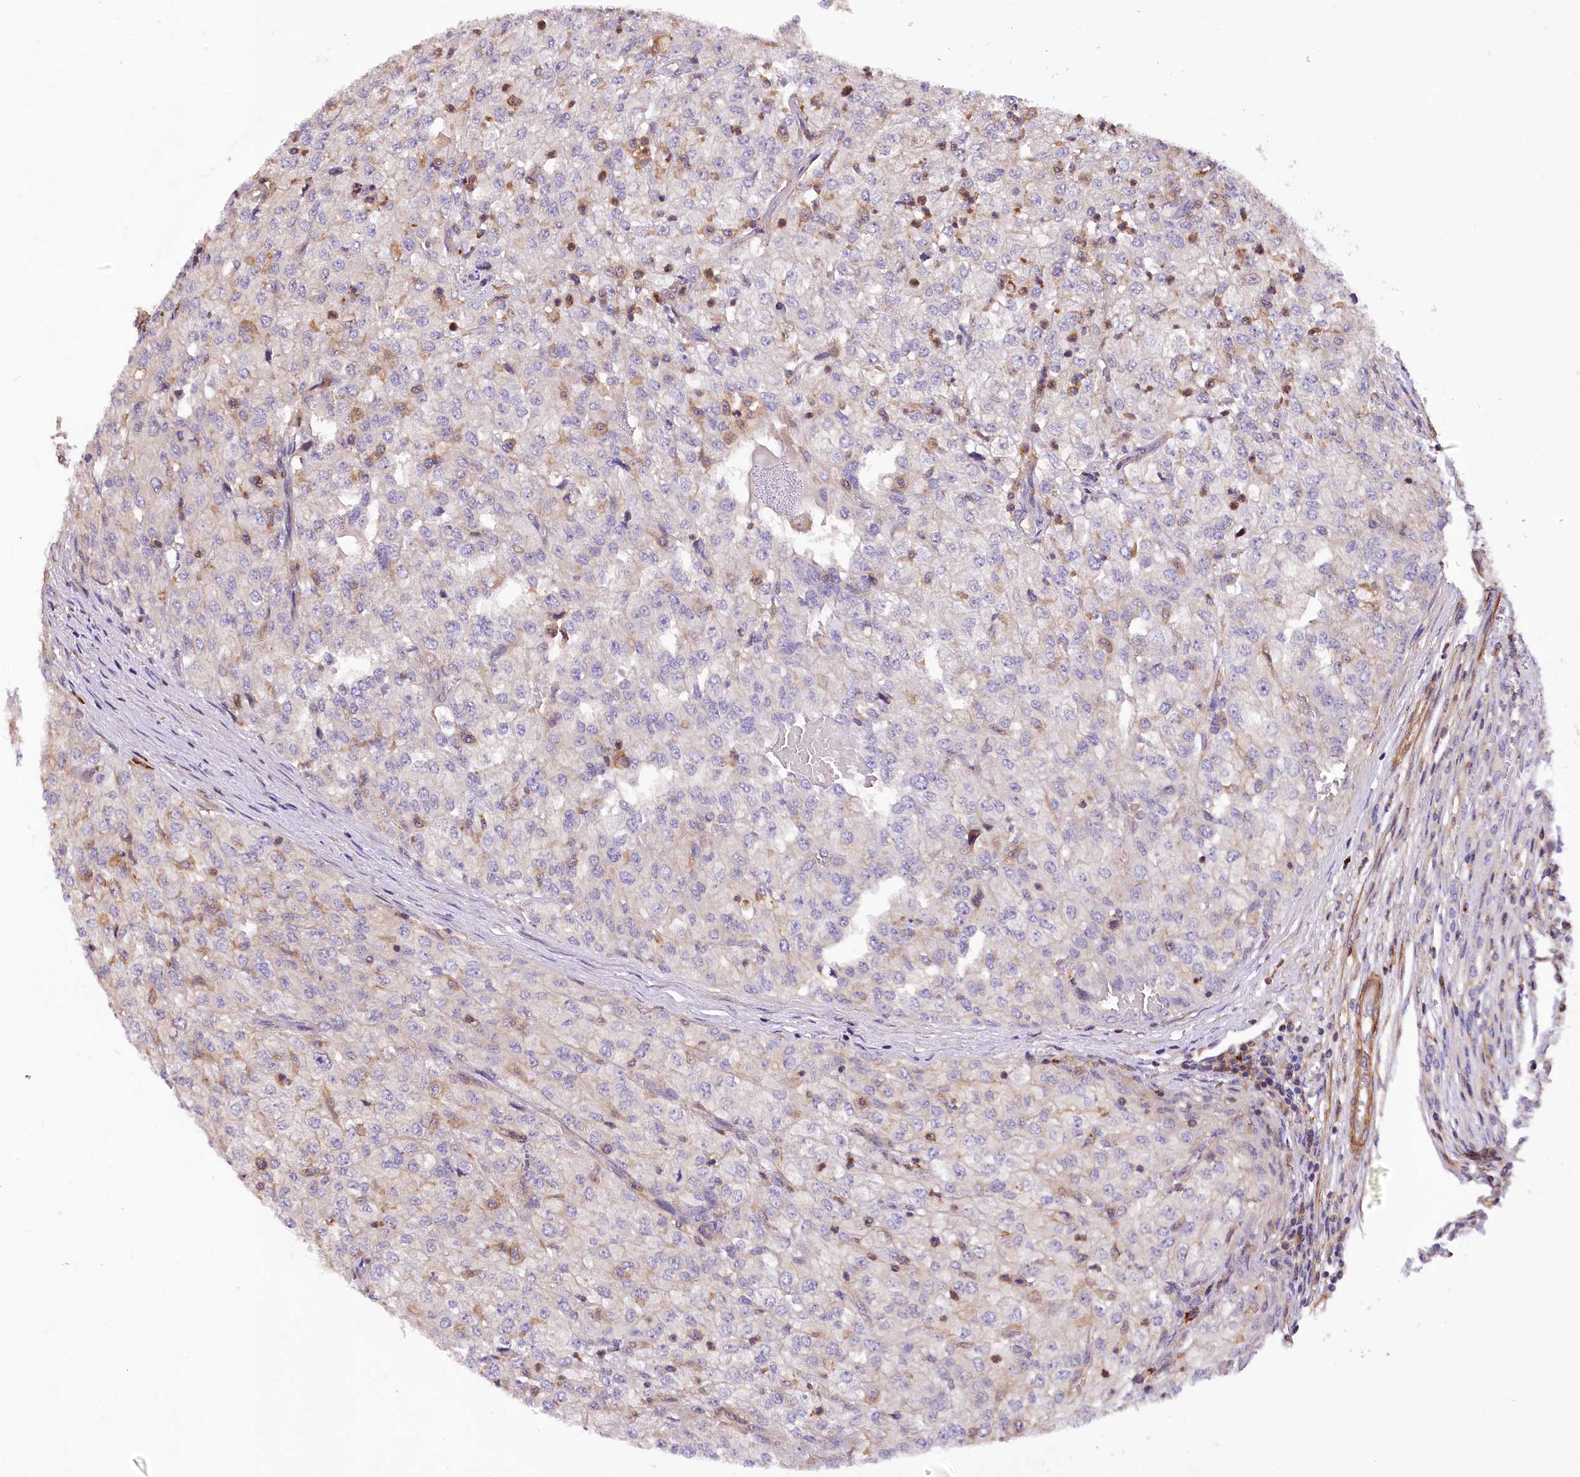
{"staining": {"intensity": "negative", "quantity": "none", "location": "none"}, "tissue": "renal cancer", "cell_type": "Tumor cells", "image_type": "cancer", "snomed": [{"axis": "morphology", "description": "Adenocarcinoma, NOS"}, {"axis": "topography", "description": "Kidney"}], "caption": "This is a histopathology image of immunohistochemistry staining of renal adenocarcinoma, which shows no staining in tumor cells. (DAB (3,3'-diaminobenzidine) immunohistochemistry (IHC) visualized using brightfield microscopy, high magnification).", "gene": "DPP3", "patient": {"sex": "female", "age": 54}}